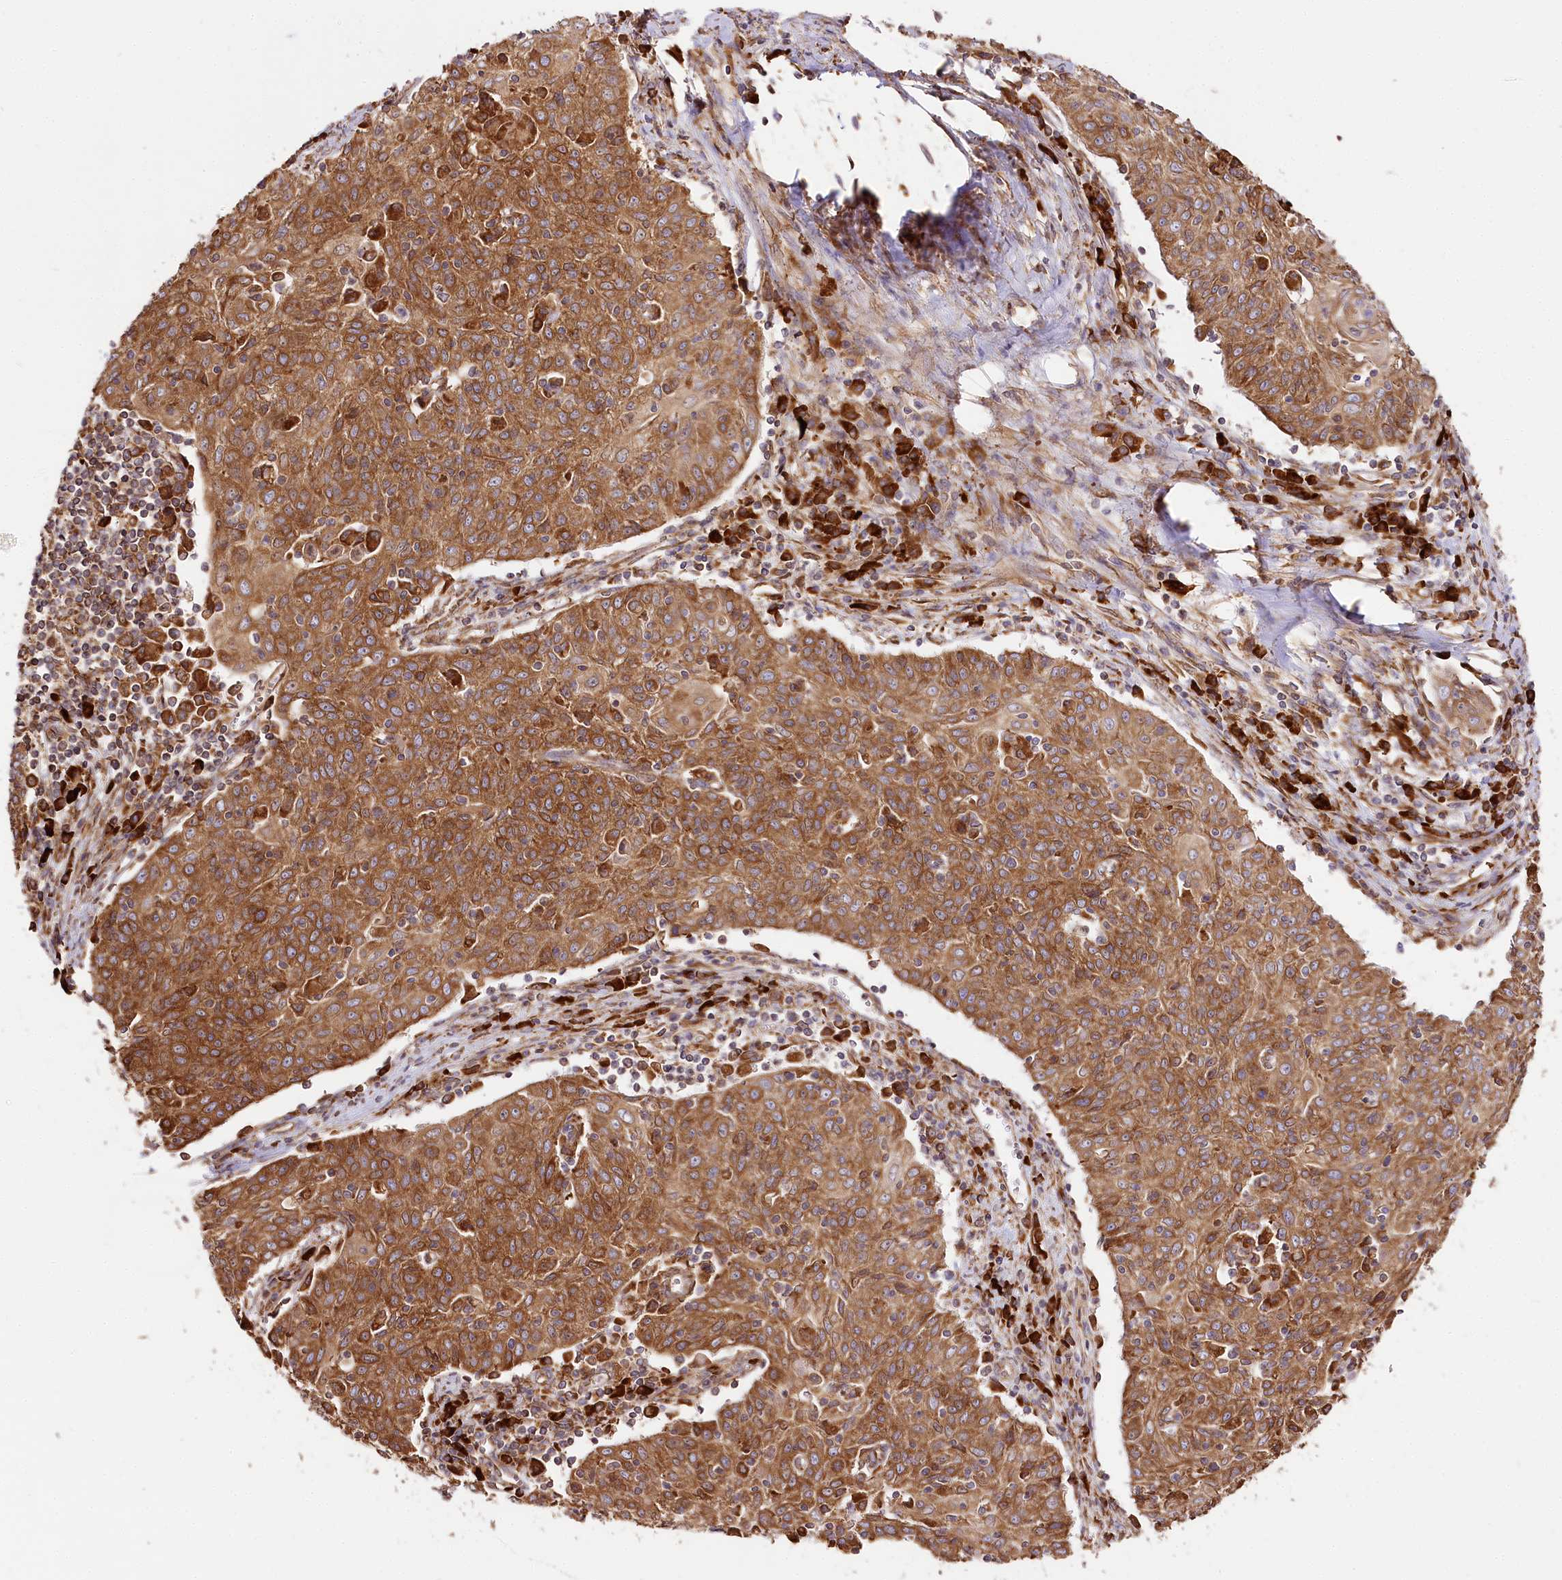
{"staining": {"intensity": "moderate", "quantity": ">75%", "location": "cytoplasmic/membranous"}, "tissue": "cervical cancer", "cell_type": "Tumor cells", "image_type": "cancer", "snomed": [{"axis": "morphology", "description": "Squamous cell carcinoma, NOS"}, {"axis": "topography", "description": "Cervix"}], "caption": "IHC (DAB) staining of human cervical squamous cell carcinoma displays moderate cytoplasmic/membranous protein expression in approximately >75% of tumor cells.", "gene": "CNPY2", "patient": {"sex": "female", "age": 48}}